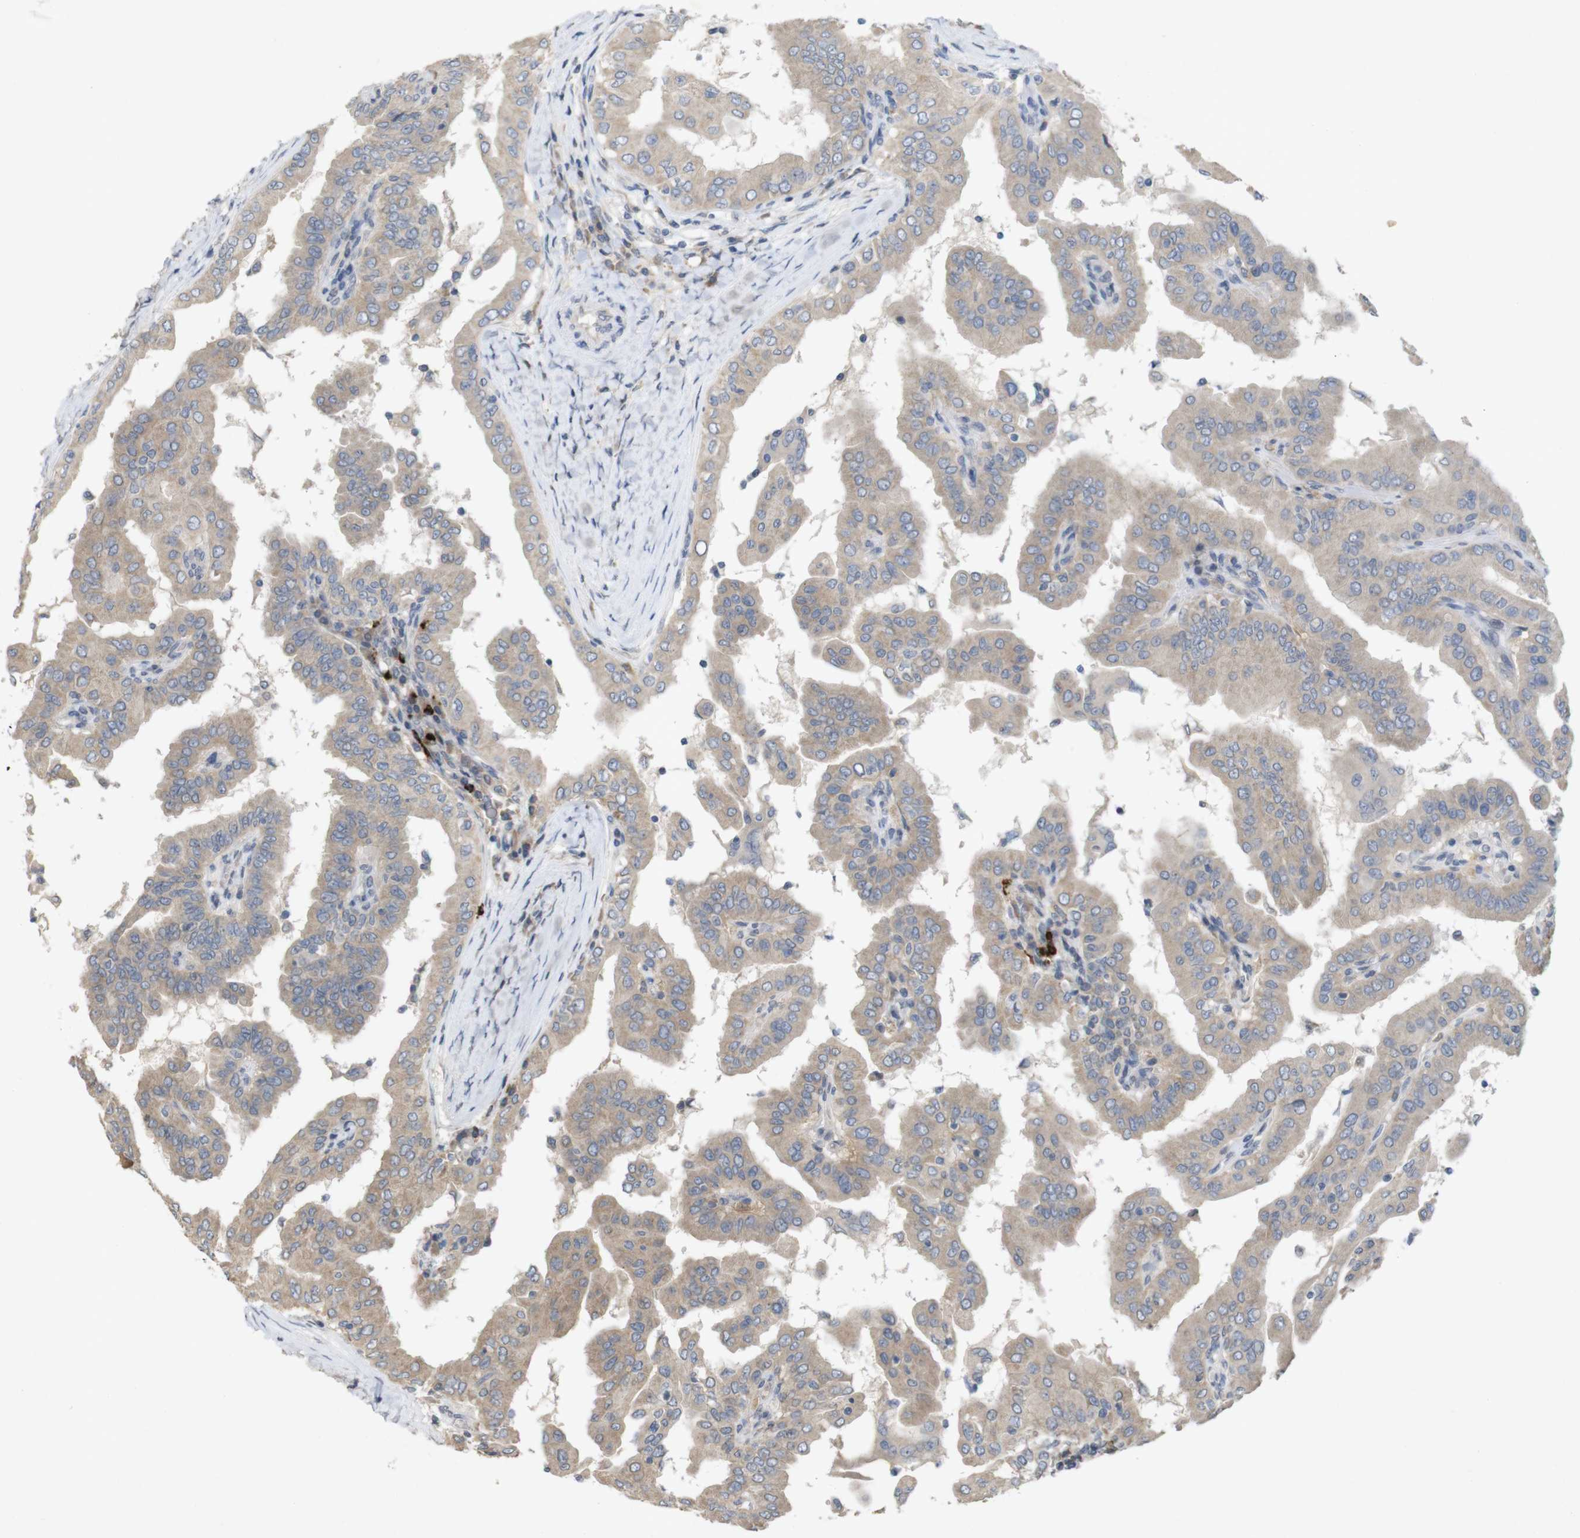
{"staining": {"intensity": "weak", "quantity": ">75%", "location": "cytoplasmic/membranous"}, "tissue": "thyroid cancer", "cell_type": "Tumor cells", "image_type": "cancer", "snomed": [{"axis": "morphology", "description": "Papillary adenocarcinoma, NOS"}, {"axis": "topography", "description": "Thyroid gland"}], "caption": "Immunohistochemistry (DAB) staining of papillary adenocarcinoma (thyroid) displays weak cytoplasmic/membranous protein positivity in about >75% of tumor cells.", "gene": "TSPAN14", "patient": {"sex": "male", "age": 33}}